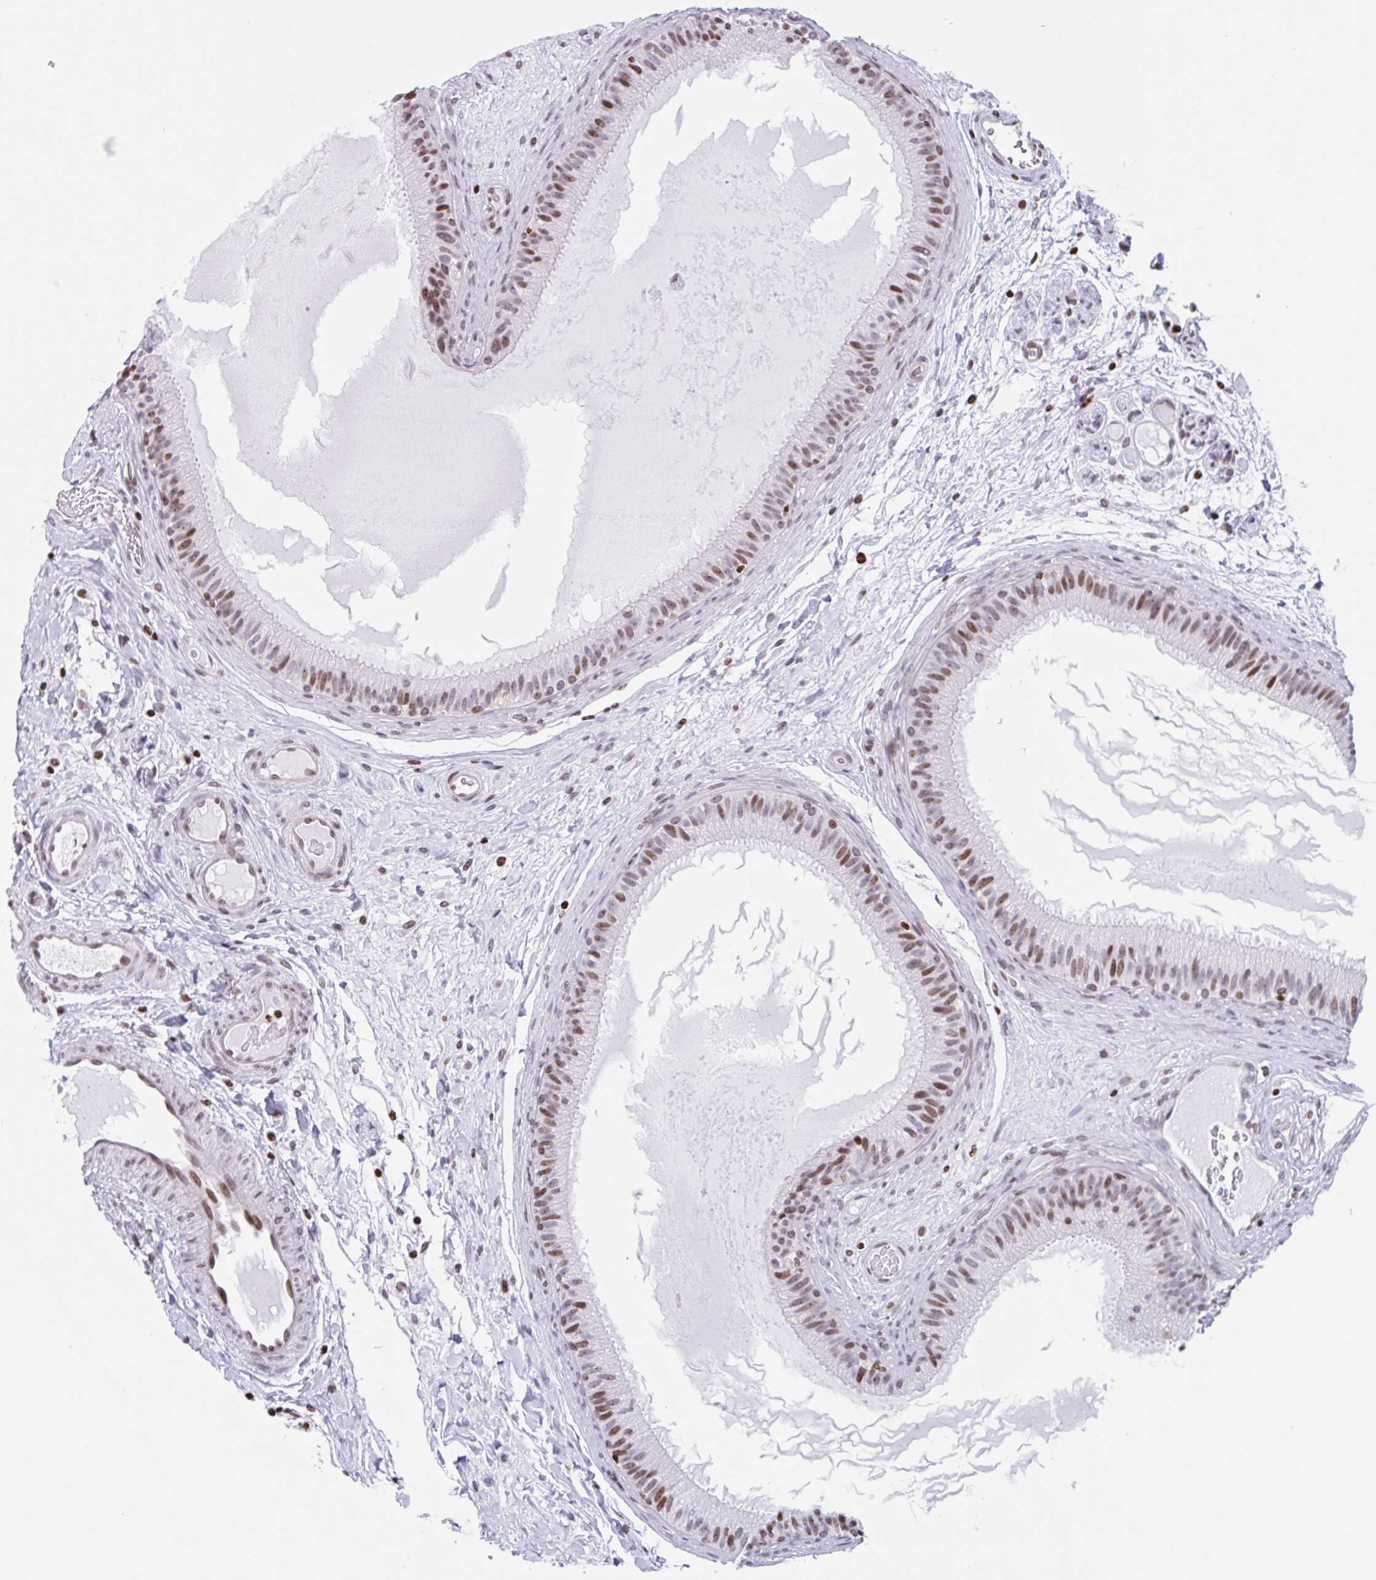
{"staining": {"intensity": "moderate", "quantity": ">75%", "location": "nuclear"}, "tissue": "epididymis", "cell_type": "Glandular cells", "image_type": "normal", "snomed": [{"axis": "morphology", "description": "Normal tissue, NOS"}, {"axis": "topography", "description": "Epididymis"}], "caption": "Glandular cells exhibit moderate nuclear positivity in approximately >75% of cells in normal epididymis.", "gene": "NOL6", "patient": {"sex": "male", "age": 23}}